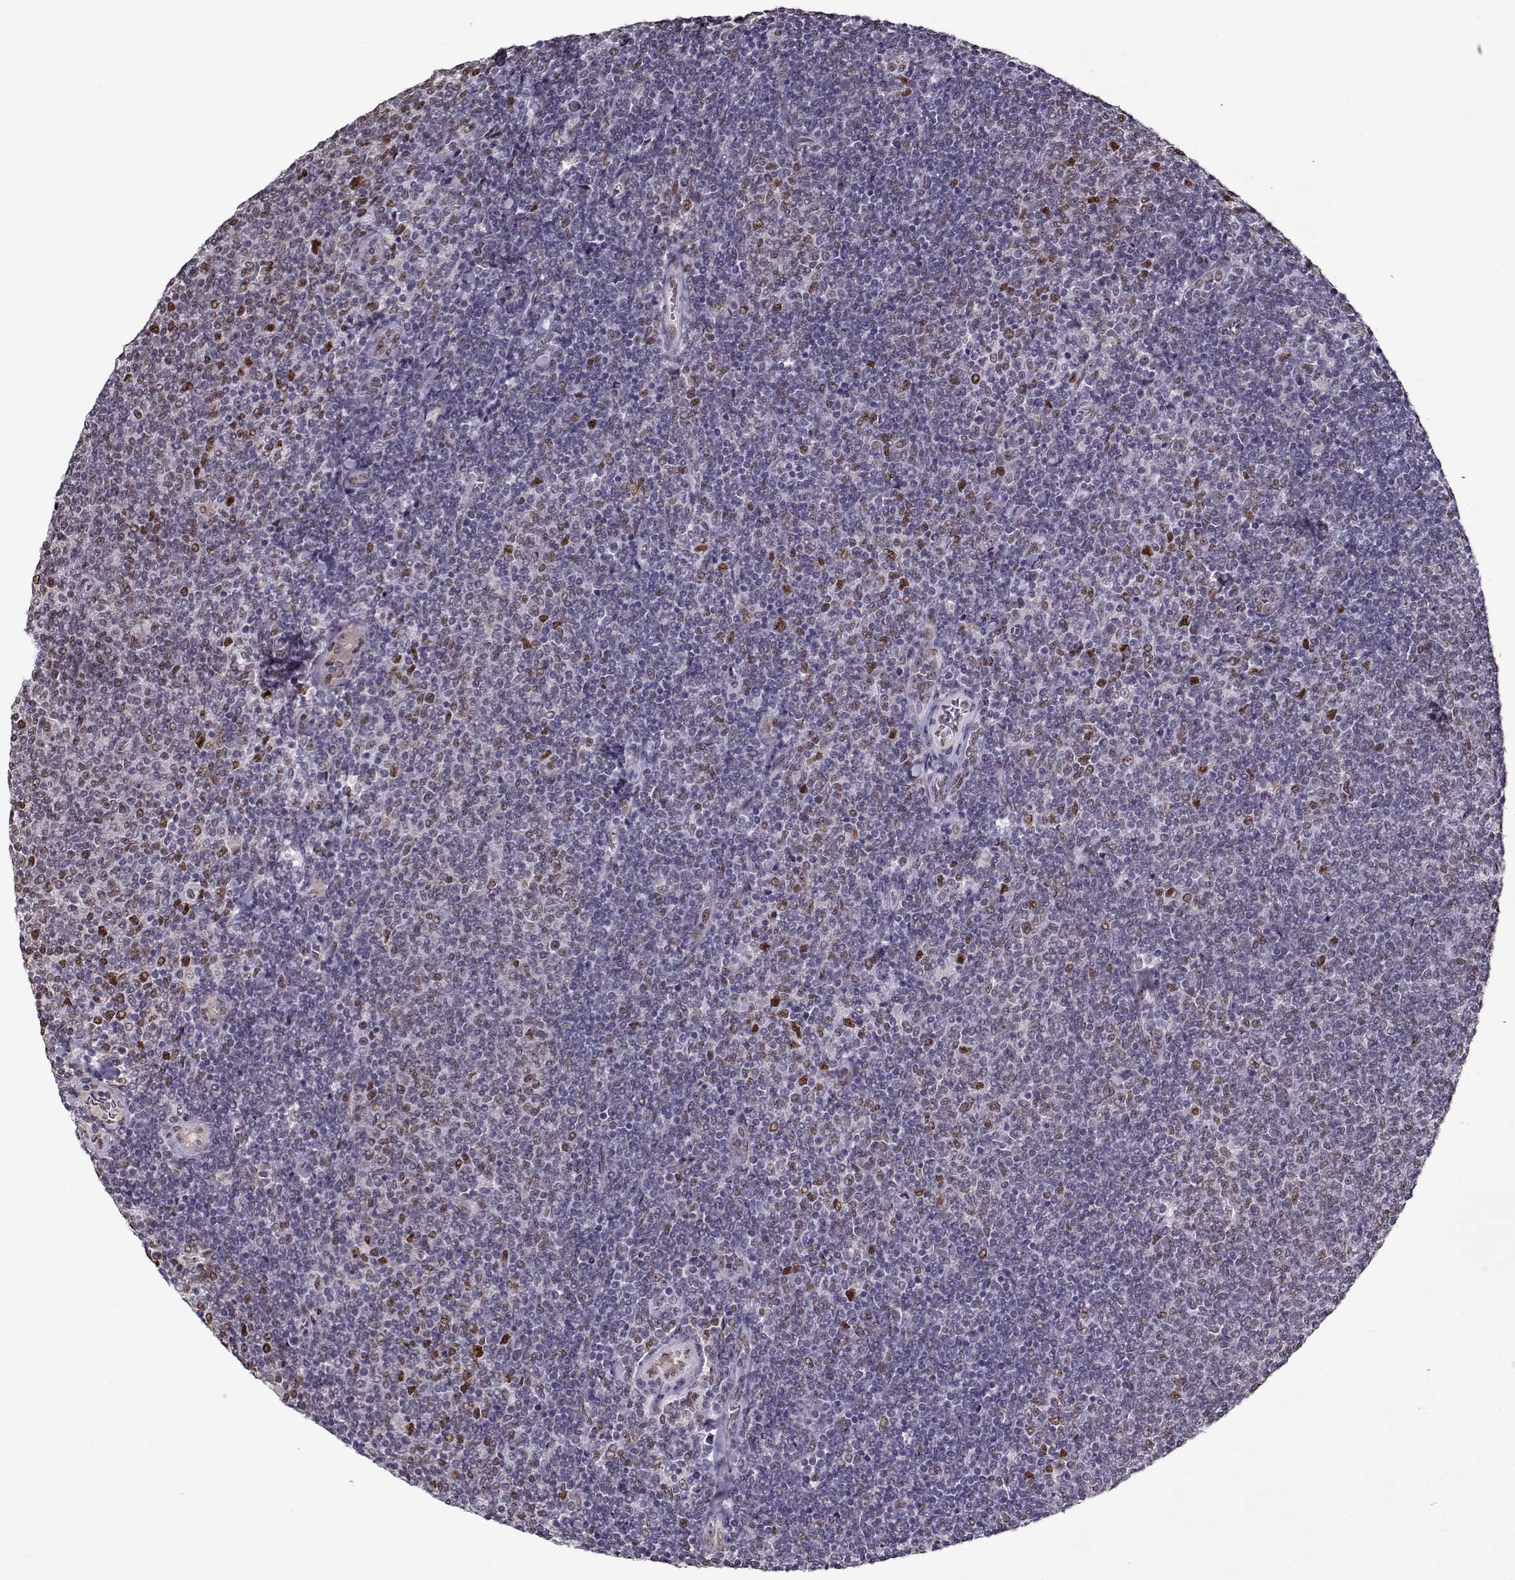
{"staining": {"intensity": "moderate", "quantity": "<25%", "location": "nuclear"}, "tissue": "lymphoma", "cell_type": "Tumor cells", "image_type": "cancer", "snomed": [{"axis": "morphology", "description": "Malignant lymphoma, non-Hodgkin's type, Low grade"}, {"axis": "topography", "description": "Lymph node"}], "caption": "Low-grade malignant lymphoma, non-Hodgkin's type stained for a protein (brown) reveals moderate nuclear positive staining in about <25% of tumor cells.", "gene": "PRMT8", "patient": {"sex": "male", "age": 52}}